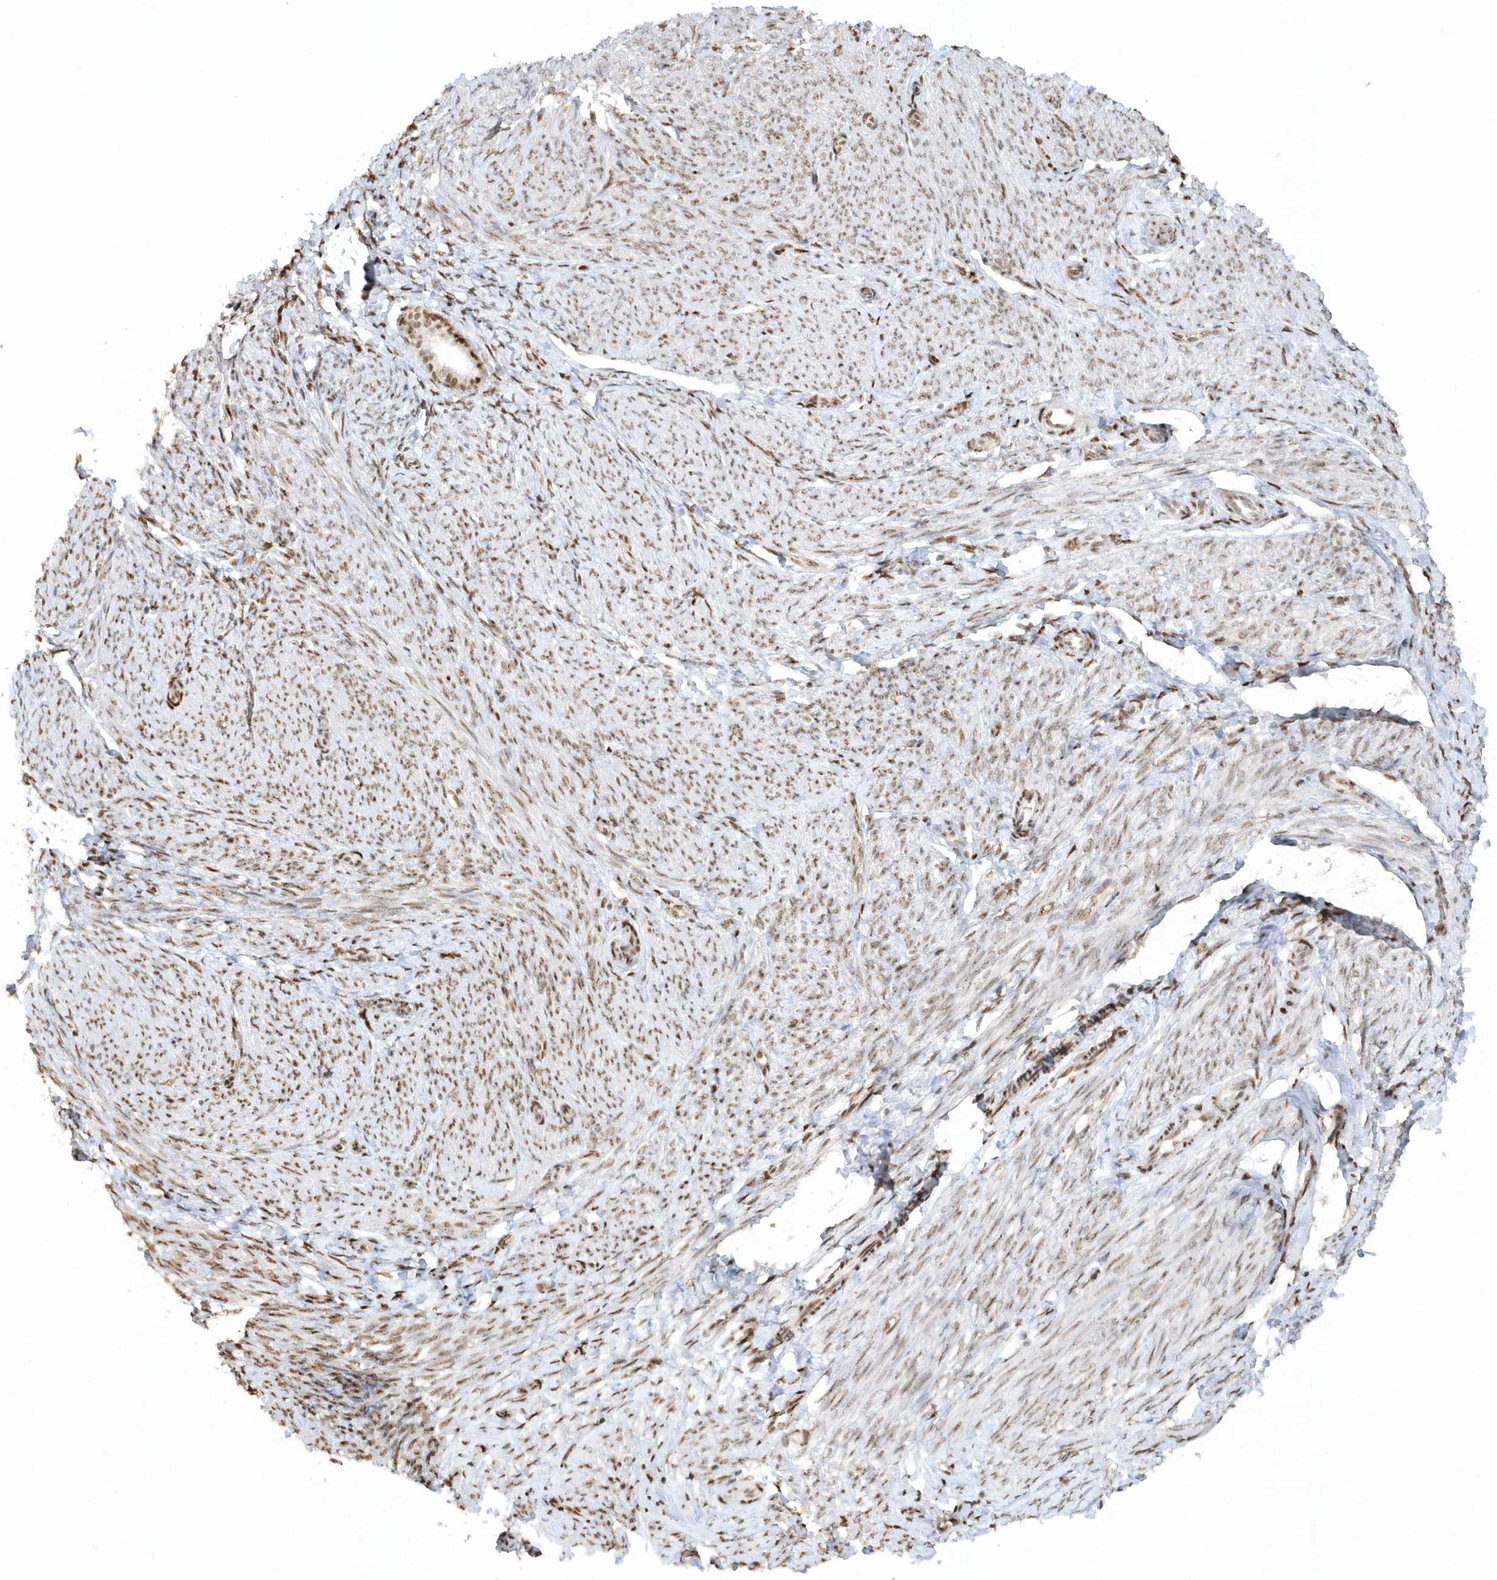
{"staining": {"intensity": "strong", "quantity": "25%-75%", "location": "nuclear"}, "tissue": "endometrium", "cell_type": "Cells in endometrial stroma", "image_type": "normal", "snomed": [{"axis": "morphology", "description": "Normal tissue, NOS"}, {"axis": "topography", "description": "Endometrium"}], "caption": "DAB immunohistochemical staining of benign endometrium exhibits strong nuclear protein positivity in approximately 25%-75% of cells in endometrial stroma. The staining is performed using DAB (3,3'-diaminobenzidine) brown chromogen to label protein expression. The nuclei are counter-stained blue using hematoxylin.", "gene": "SUMO2", "patient": {"sex": "female", "age": 72}}